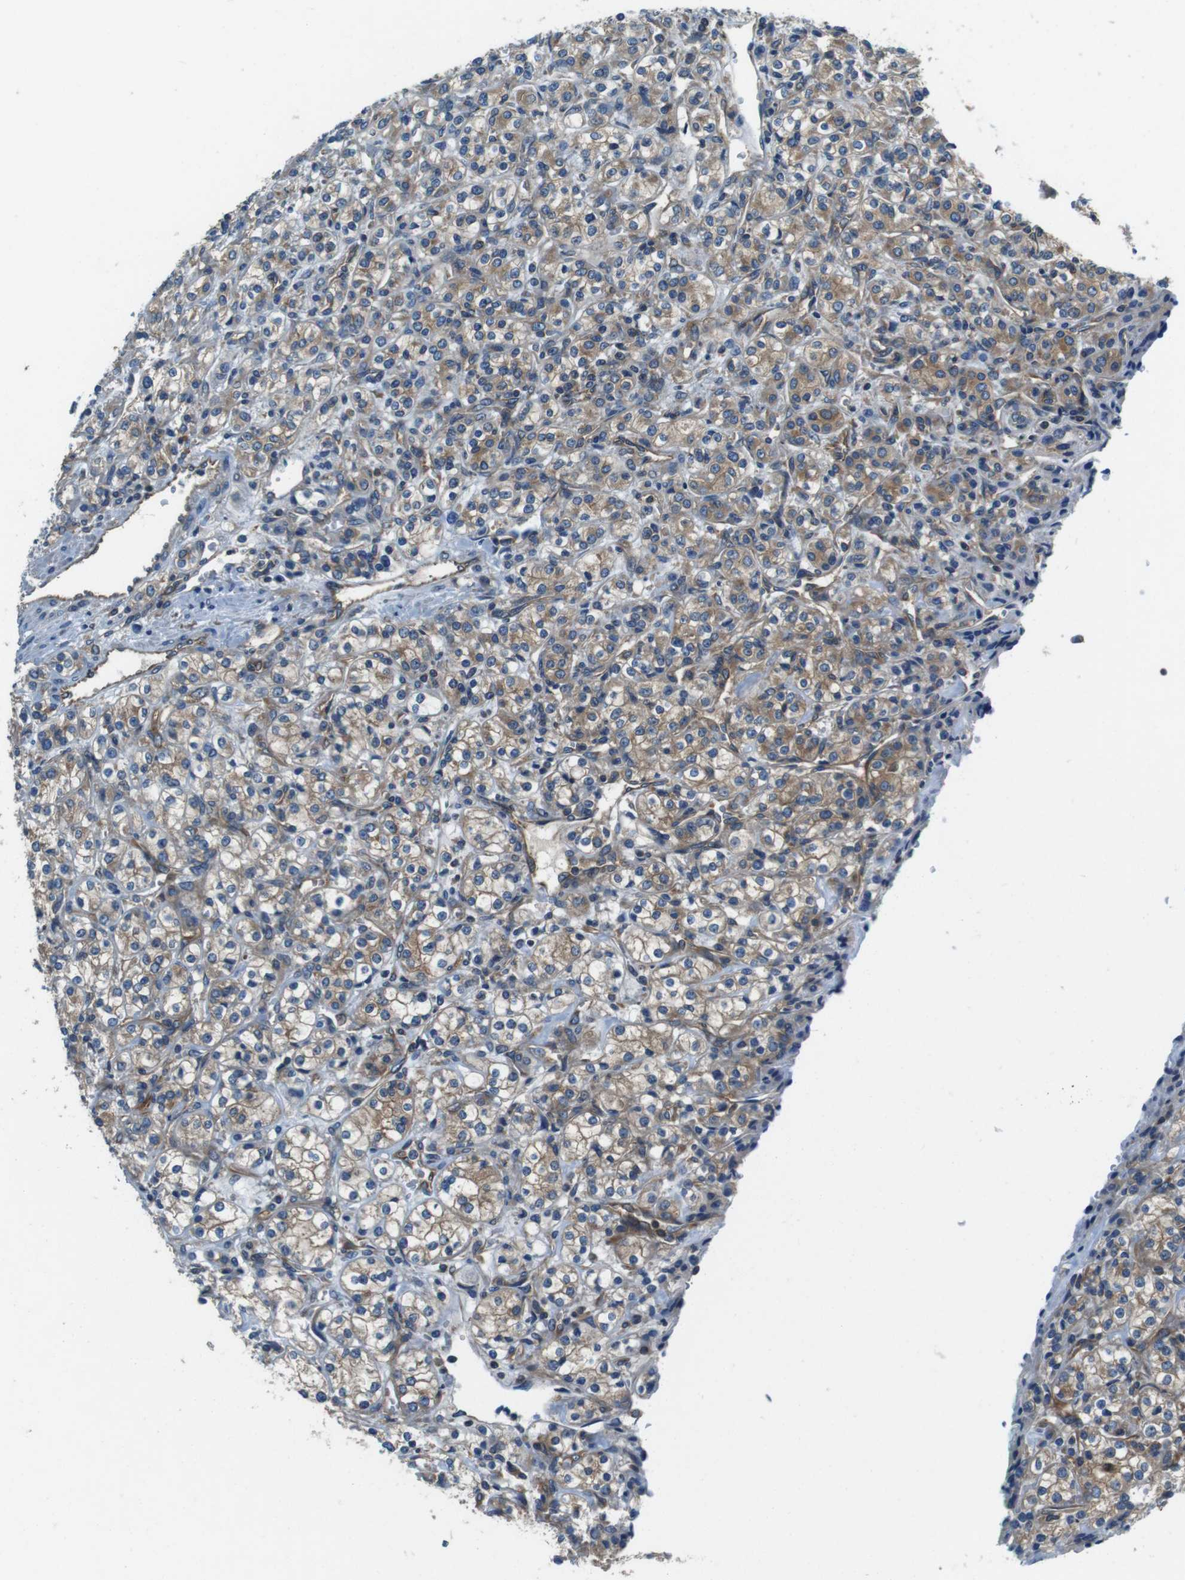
{"staining": {"intensity": "moderate", "quantity": ">75%", "location": "cytoplasmic/membranous"}, "tissue": "renal cancer", "cell_type": "Tumor cells", "image_type": "cancer", "snomed": [{"axis": "morphology", "description": "Adenocarcinoma, NOS"}, {"axis": "topography", "description": "Kidney"}], "caption": "This is a micrograph of IHC staining of renal adenocarcinoma, which shows moderate expression in the cytoplasmic/membranous of tumor cells.", "gene": "DENND4C", "patient": {"sex": "male", "age": 77}}